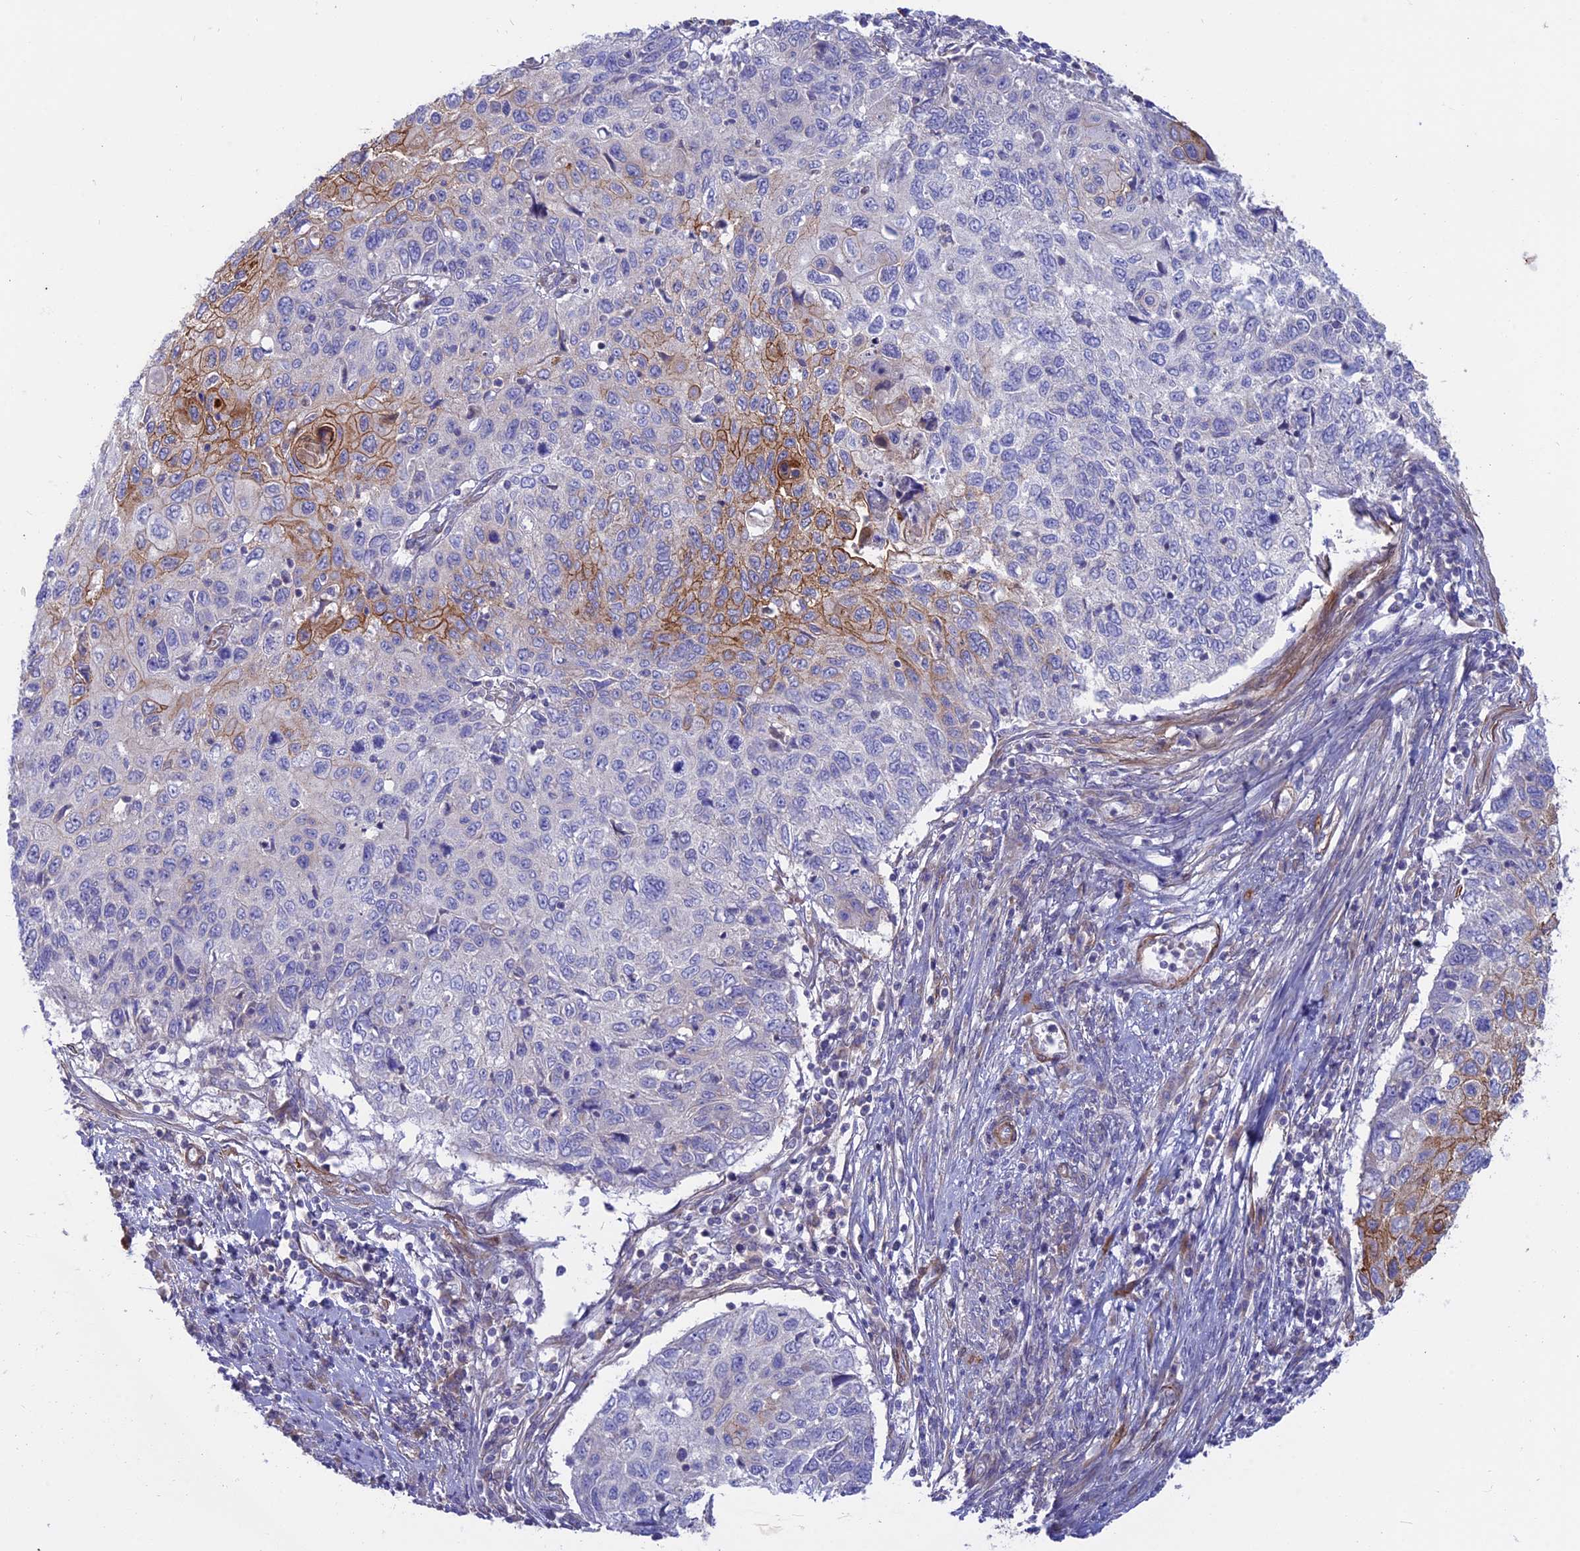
{"staining": {"intensity": "moderate", "quantity": "<25%", "location": "cytoplasmic/membranous"}, "tissue": "cervical cancer", "cell_type": "Tumor cells", "image_type": "cancer", "snomed": [{"axis": "morphology", "description": "Squamous cell carcinoma, NOS"}, {"axis": "topography", "description": "Cervix"}], "caption": "This is an image of immunohistochemistry staining of squamous cell carcinoma (cervical), which shows moderate staining in the cytoplasmic/membranous of tumor cells.", "gene": "MYO5B", "patient": {"sex": "female", "age": 70}}